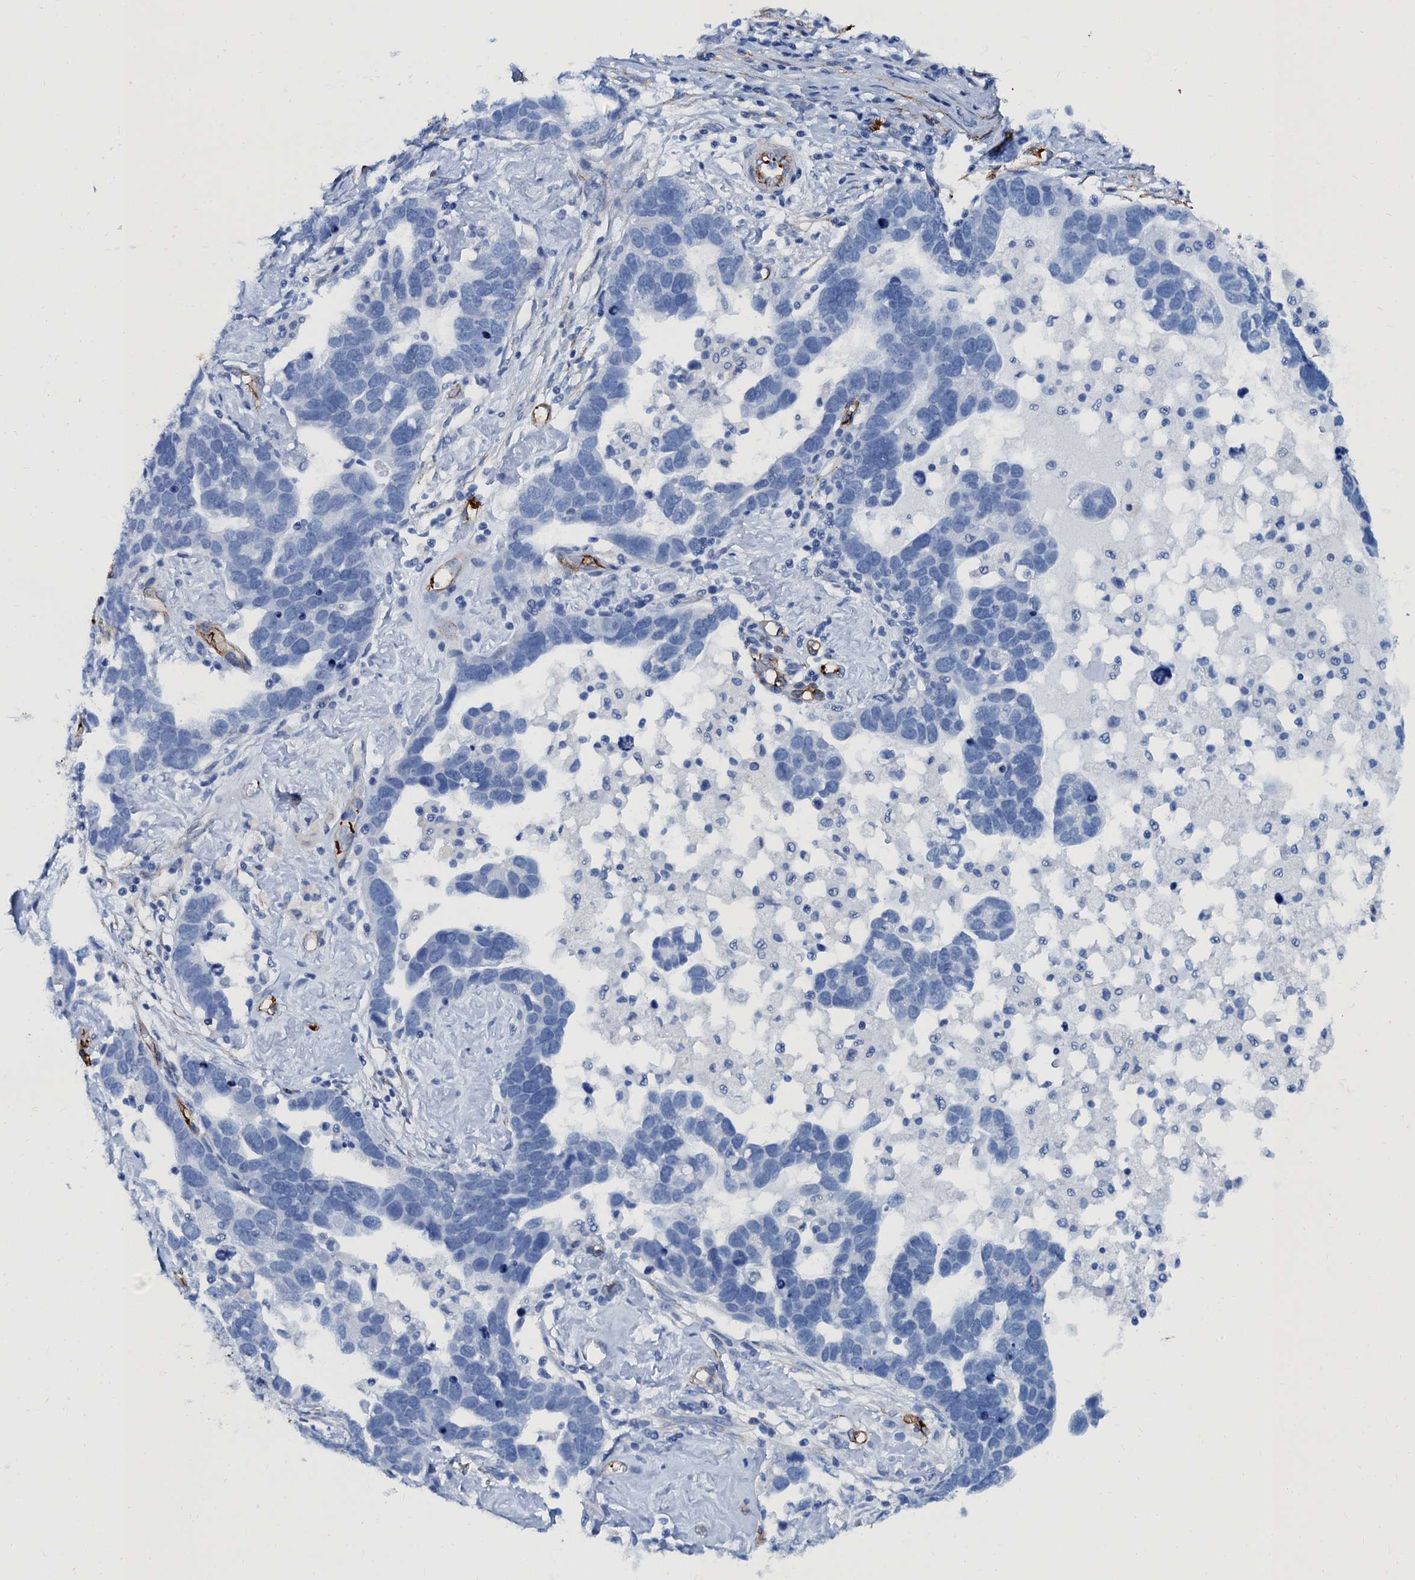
{"staining": {"intensity": "negative", "quantity": "none", "location": "none"}, "tissue": "ovarian cancer", "cell_type": "Tumor cells", "image_type": "cancer", "snomed": [{"axis": "morphology", "description": "Cystadenocarcinoma, serous, NOS"}, {"axis": "topography", "description": "Ovary"}], "caption": "Tumor cells are negative for protein expression in human ovarian cancer.", "gene": "CAVIN2", "patient": {"sex": "female", "age": 54}}